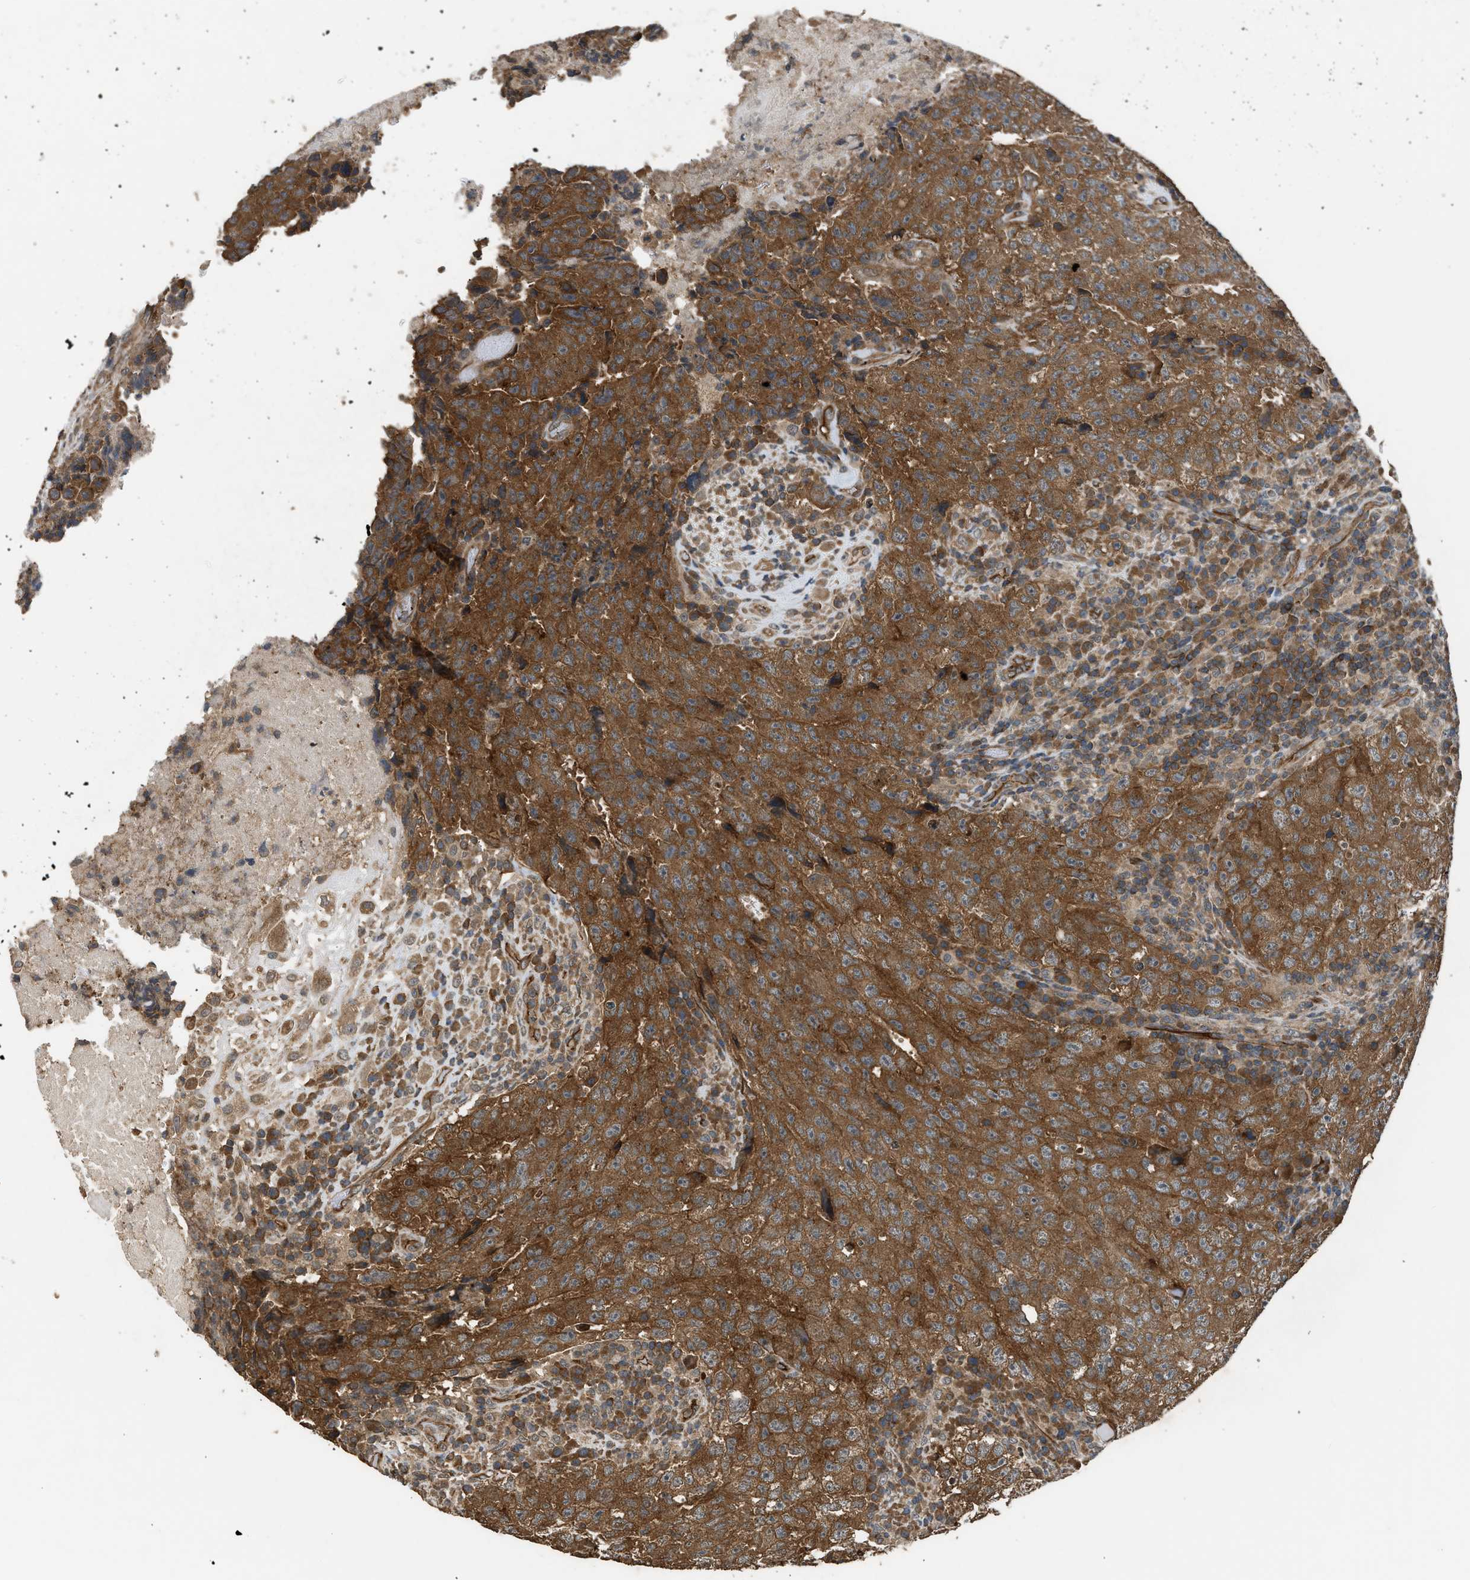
{"staining": {"intensity": "strong", "quantity": ">75%", "location": "cytoplasmic/membranous"}, "tissue": "testis cancer", "cell_type": "Tumor cells", "image_type": "cancer", "snomed": [{"axis": "morphology", "description": "Necrosis, NOS"}, {"axis": "morphology", "description": "Carcinoma, Embryonal, NOS"}, {"axis": "topography", "description": "Testis"}], "caption": "Strong cytoplasmic/membranous expression is identified in approximately >75% of tumor cells in testis cancer (embryonal carcinoma).", "gene": "HIP1R", "patient": {"sex": "male", "age": 19}}